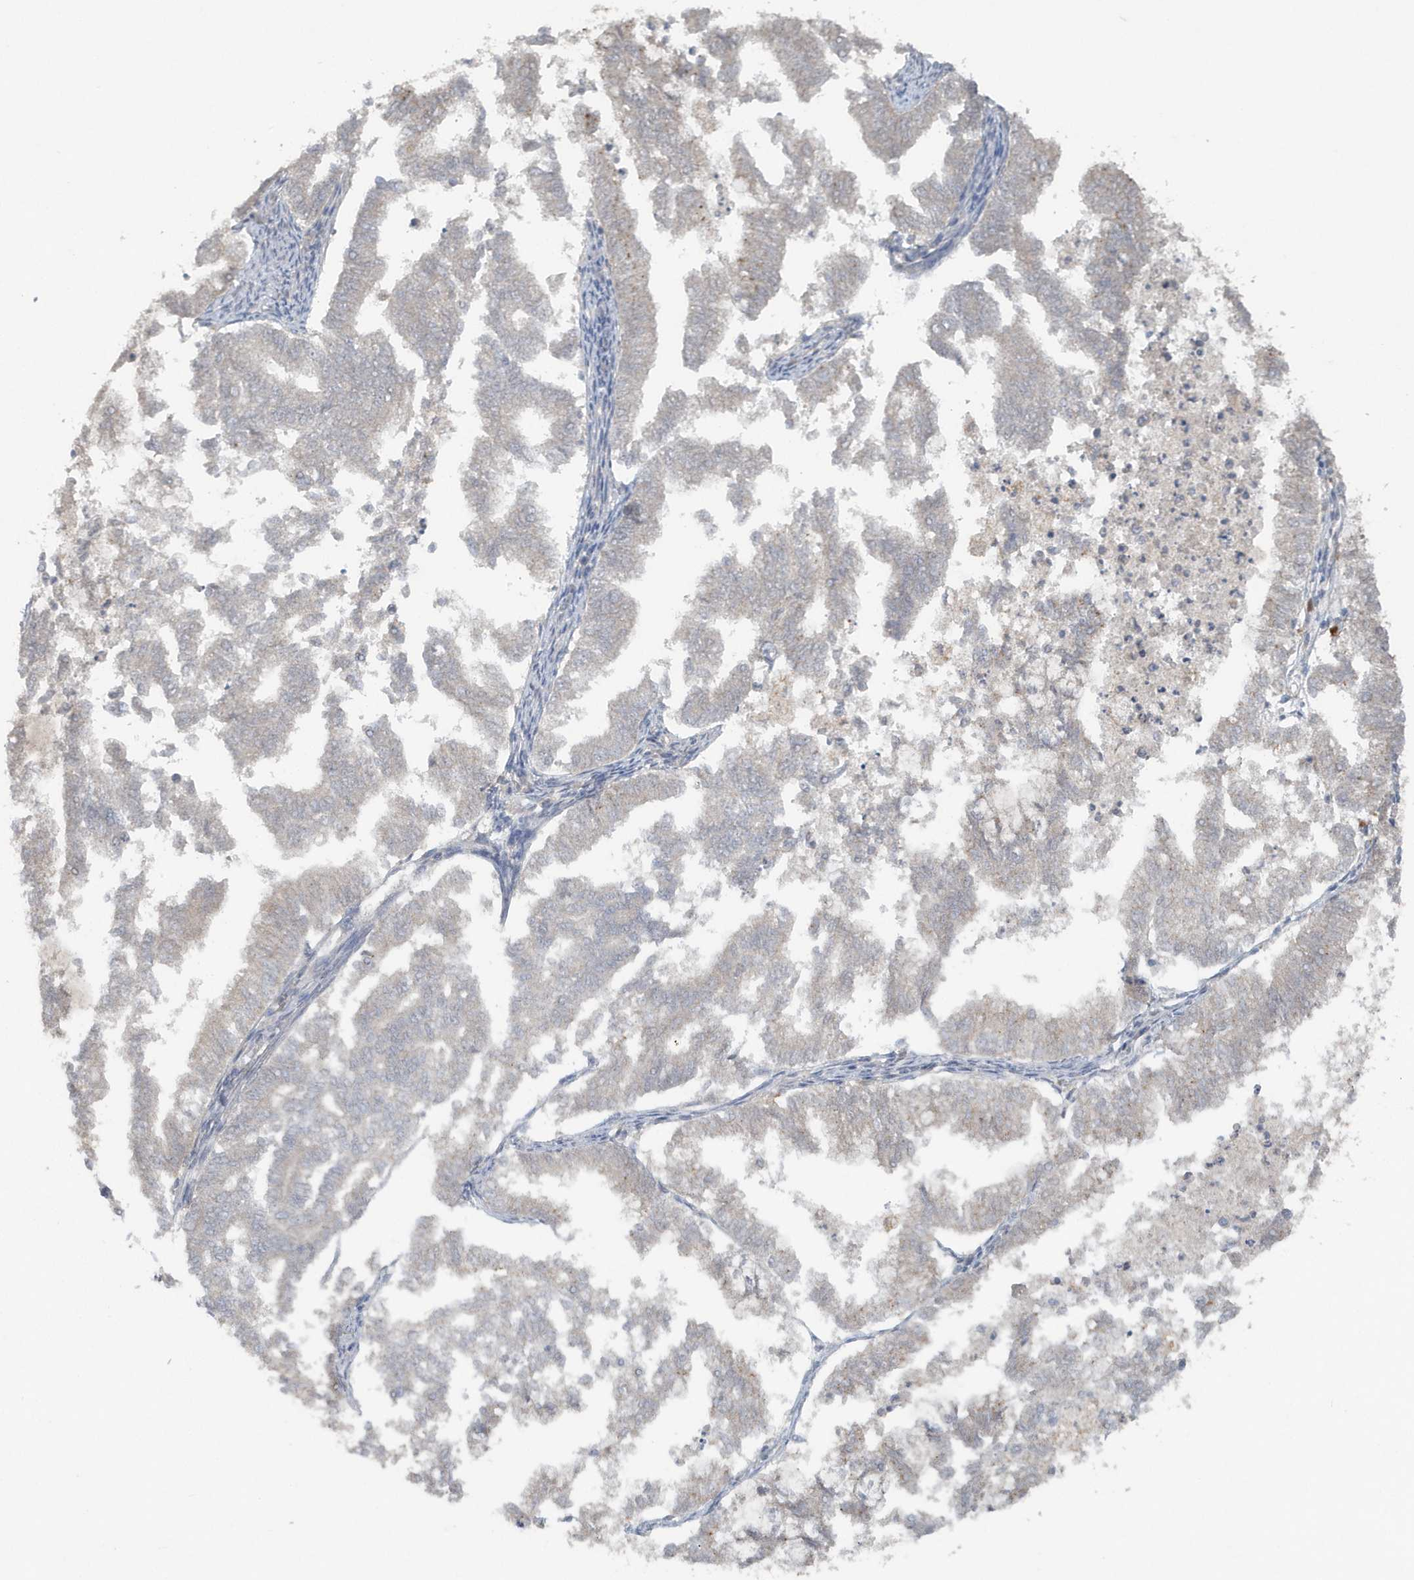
{"staining": {"intensity": "negative", "quantity": "none", "location": "none"}, "tissue": "endometrial cancer", "cell_type": "Tumor cells", "image_type": "cancer", "snomed": [{"axis": "morphology", "description": "Necrosis, NOS"}, {"axis": "morphology", "description": "Adenocarcinoma, NOS"}, {"axis": "topography", "description": "Endometrium"}], "caption": "Protein analysis of adenocarcinoma (endometrial) exhibits no significant expression in tumor cells.", "gene": "C1RL", "patient": {"sex": "female", "age": 79}}